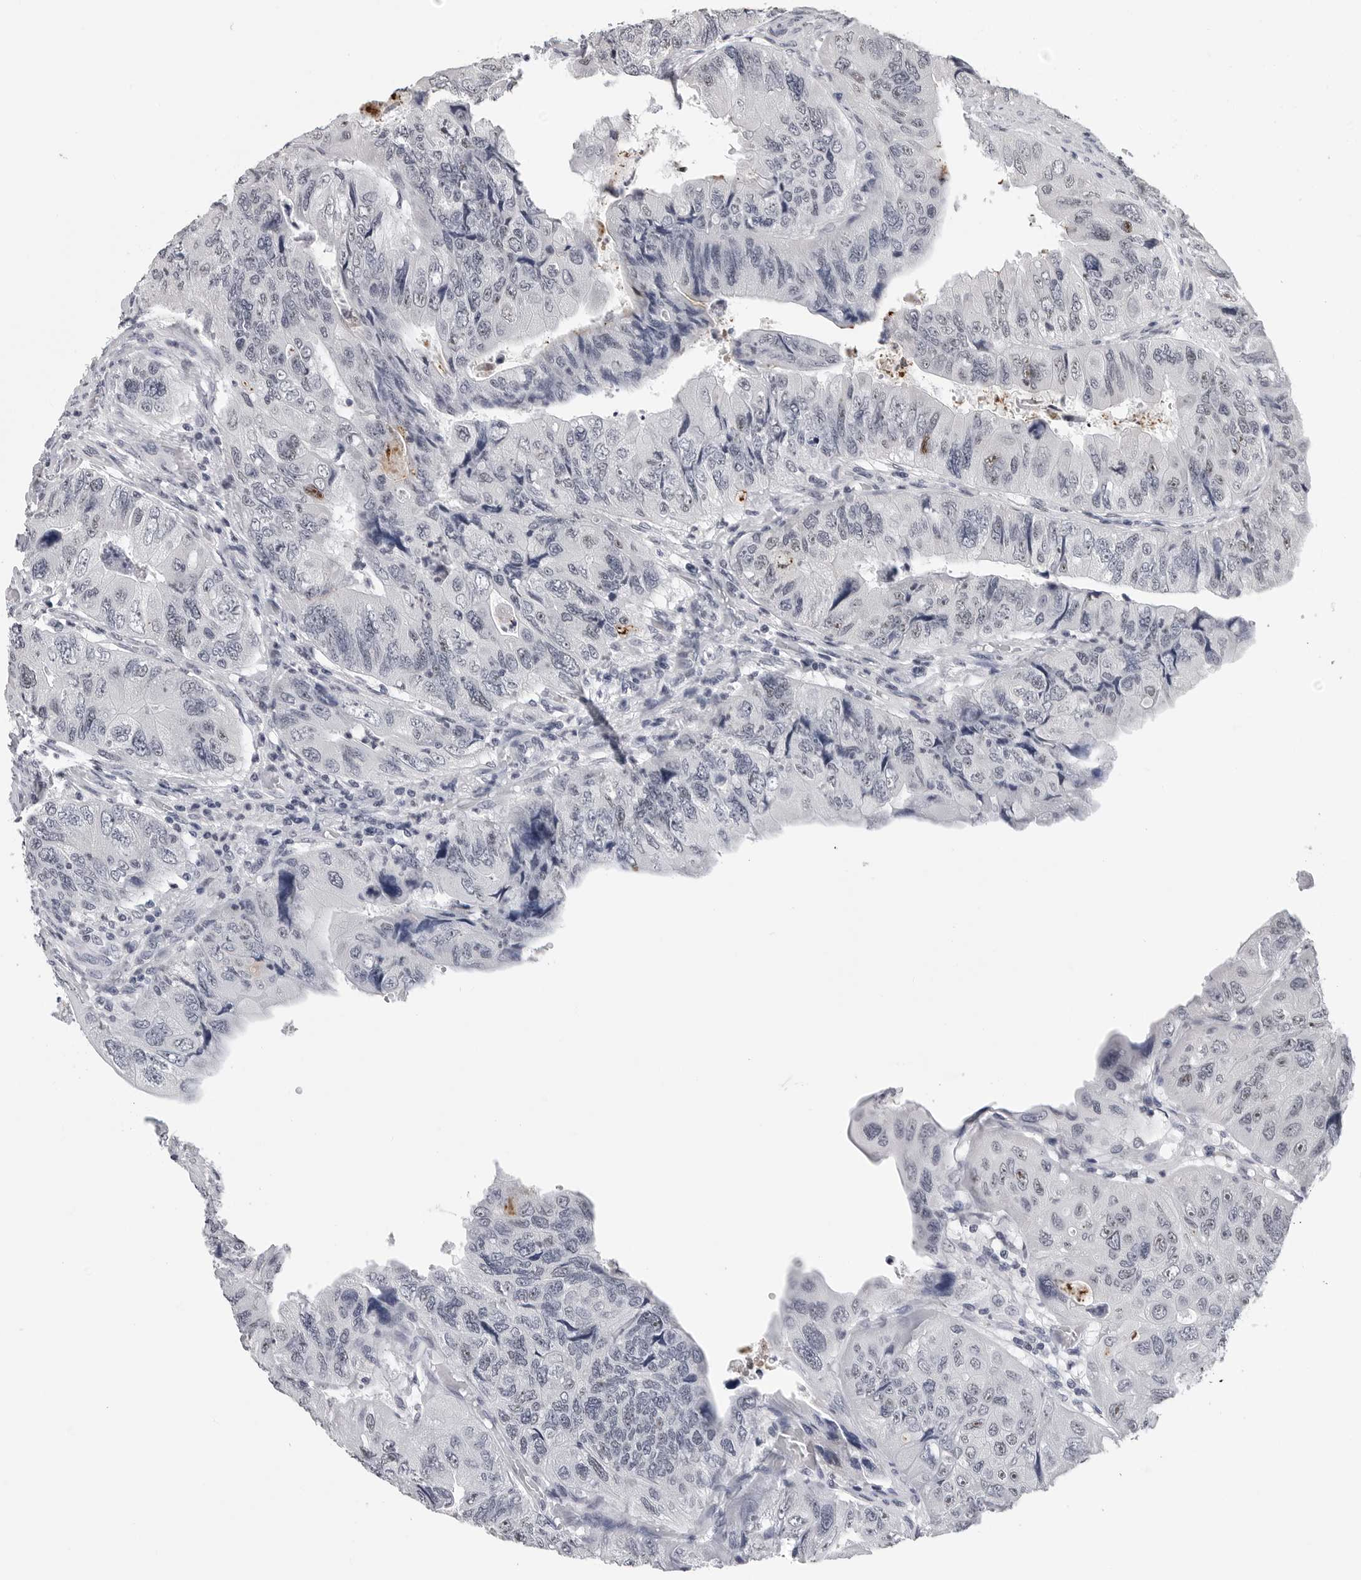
{"staining": {"intensity": "negative", "quantity": "none", "location": "none"}, "tissue": "colorectal cancer", "cell_type": "Tumor cells", "image_type": "cancer", "snomed": [{"axis": "morphology", "description": "Adenocarcinoma, NOS"}, {"axis": "topography", "description": "Rectum"}], "caption": "A histopathology image of human colorectal cancer is negative for staining in tumor cells.", "gene": "GNL2", "patient": {"sex": "male", "age": 63}}